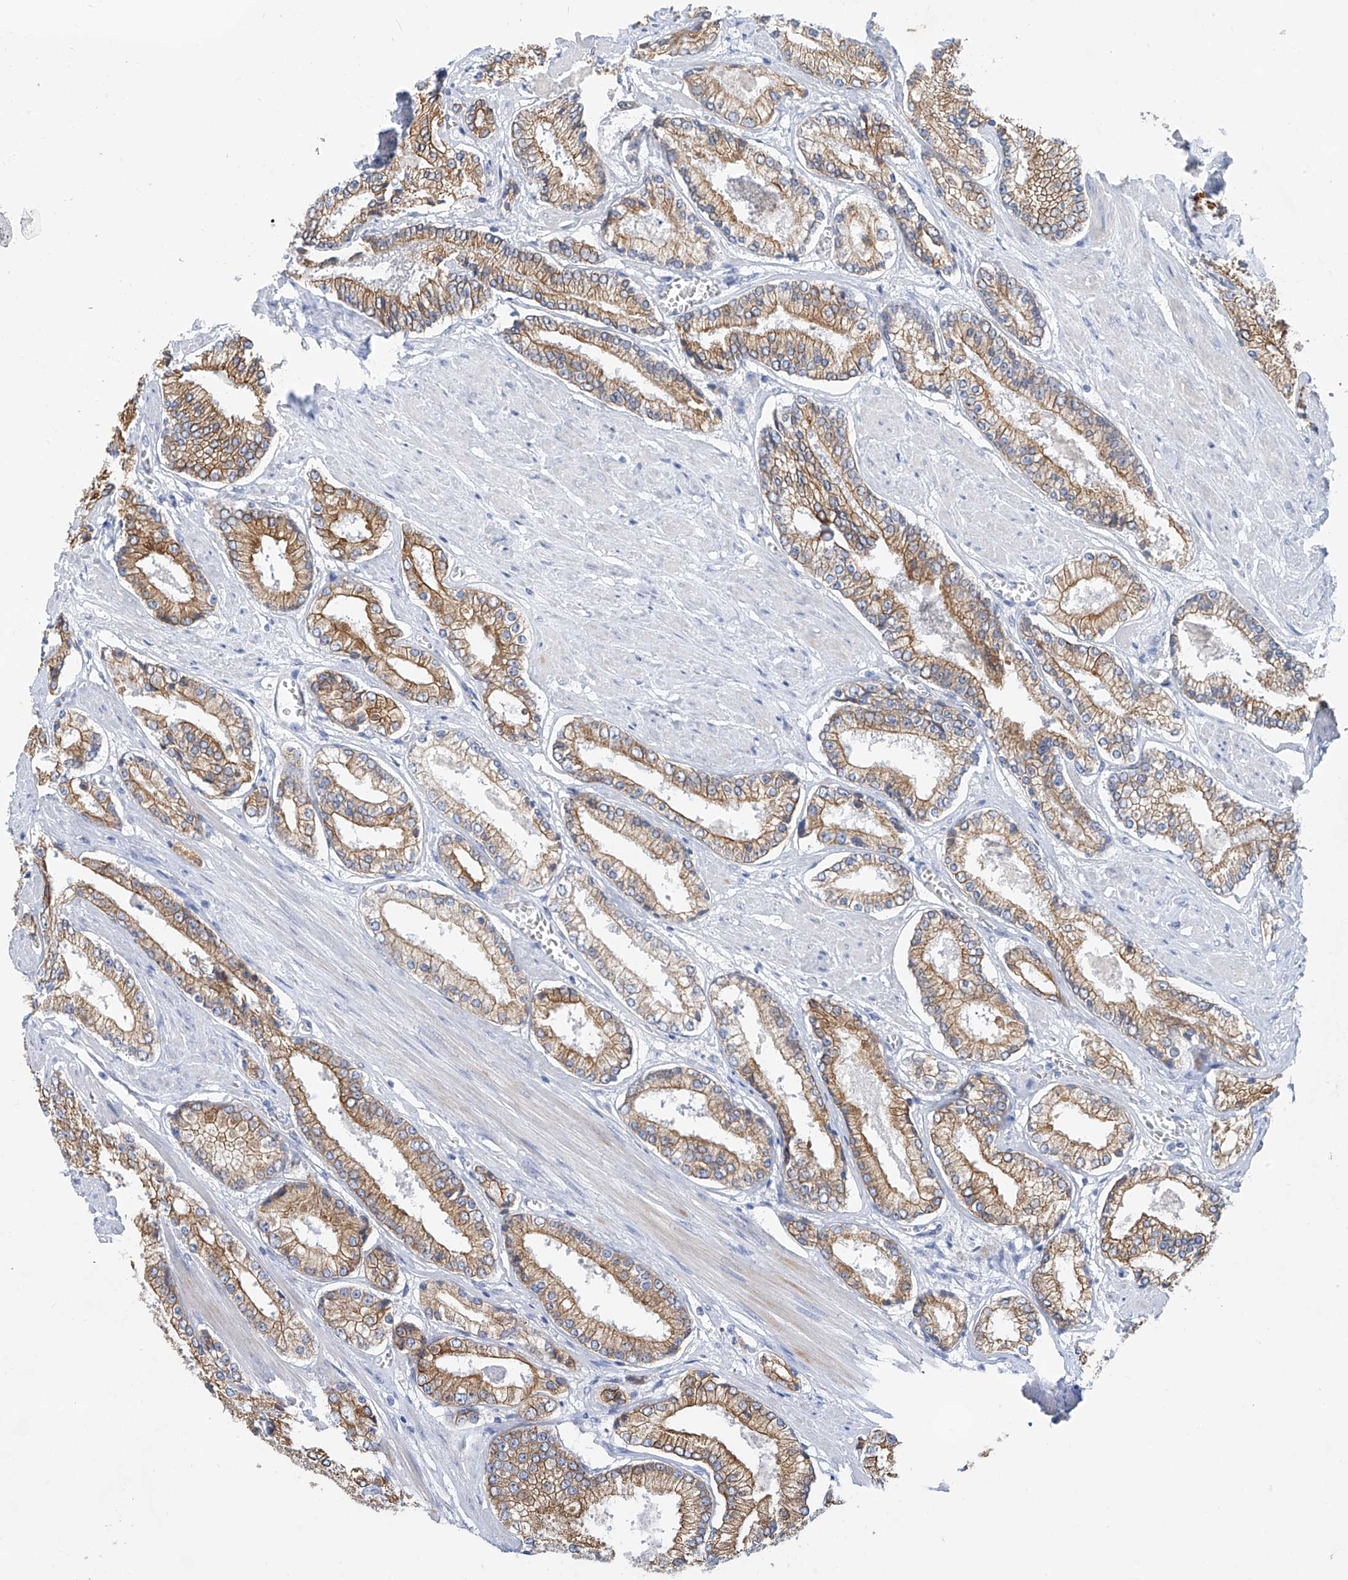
{"staining": {"intensity": "moderate", "quantity": ">75%", "location": "cytoplasmic/membranous"}, "tissue": "prostate cancer", "cell_type": "Tumor cells", "image_type": "cancer", "snomed": [{"axis": "morphology", "description": "Adenocarcinoma, Low grade"}, {"axis": "topography", "description": "Prostate"}], "caption": "This is a histology image of immunohistochemistry (IHC) staining of low-grade adenocarcinoma (prostate), which shows moderate staining in the cytoplasmic/membranous of tumor cells.", "gene": "PIK3C2B", "patient": {"sex": "male", "age": 54}}